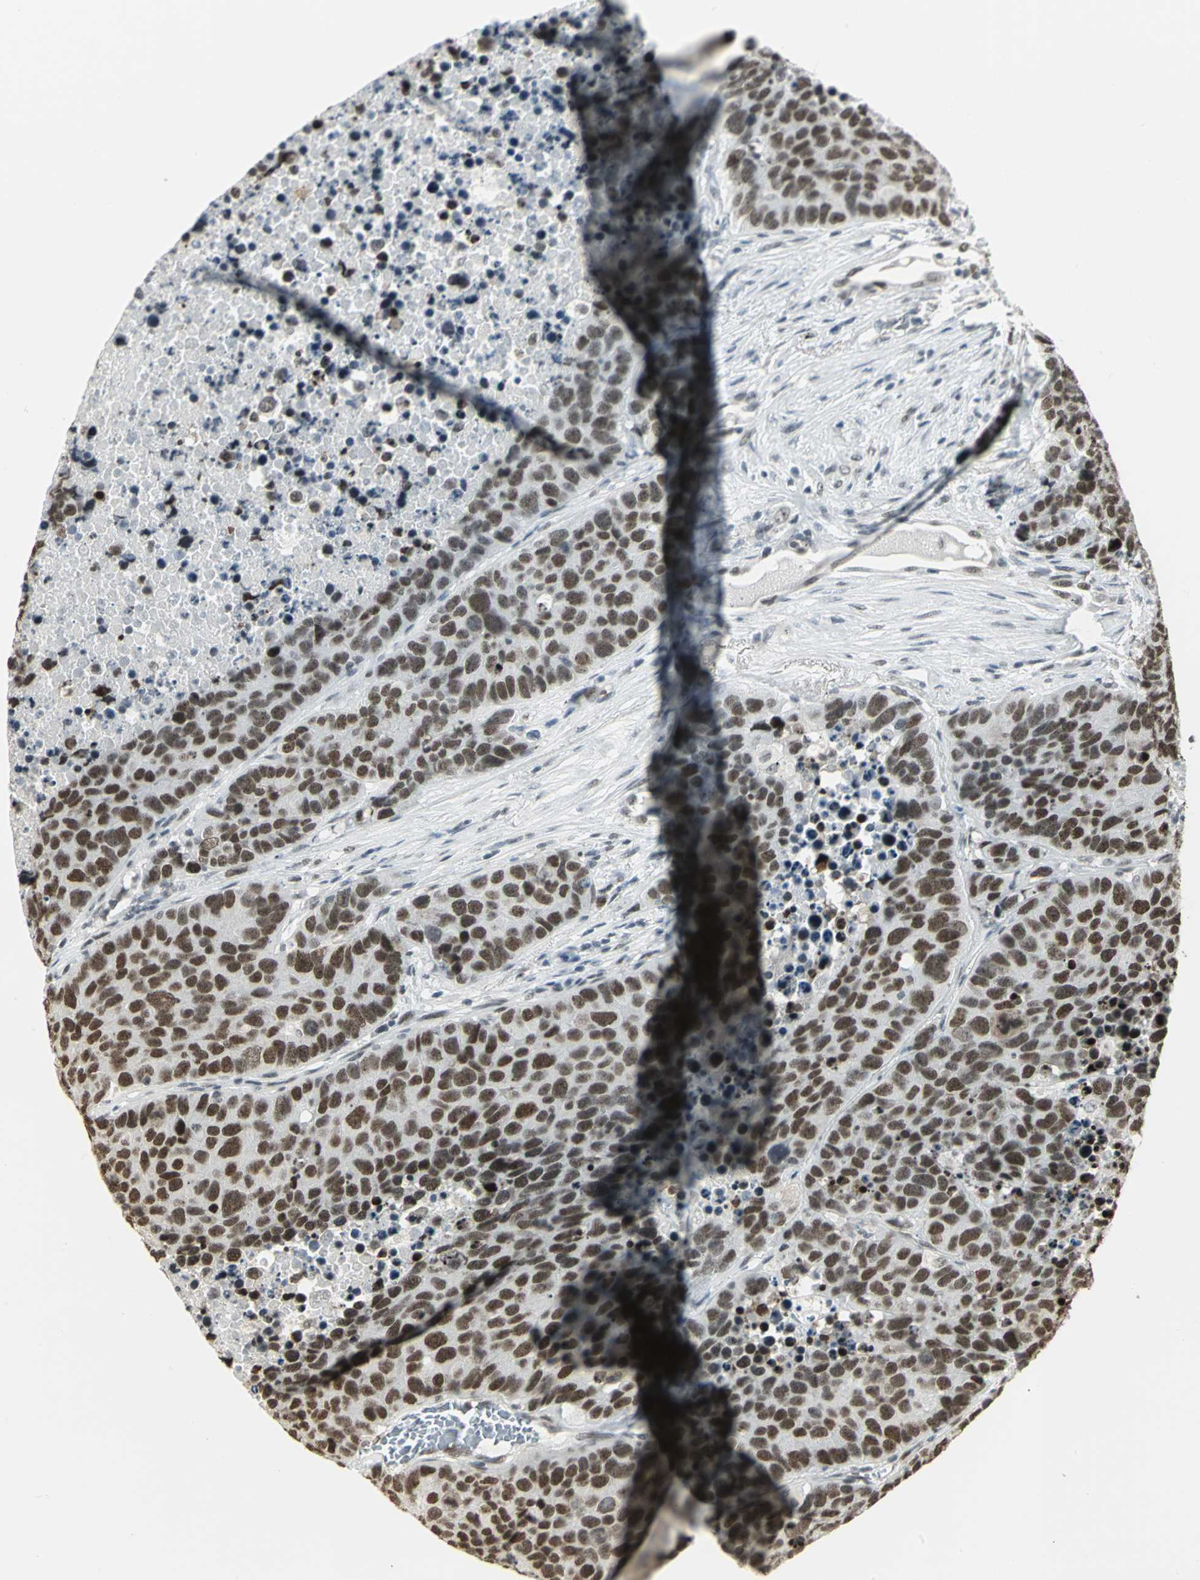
{"staining": {"intensity": "strong", "quantity": ">75%", "location": "nuclear"}, "tissue": "carcinoid", "cell_type": "Tumor cells", "image_type": "cancer", "snomed": [{"axis": "morphology", "description": "Carcinoid, malignant, NOS"}, {"axis": "topography", "description": "Lung"}], "caption": "This image displays IHC staining of carcinoid (malignant), with high strong nuclear staining in approximately >75% of tumor cells.", "gene": "CBX3", "patient": {"sex": "male", "age": 60}}